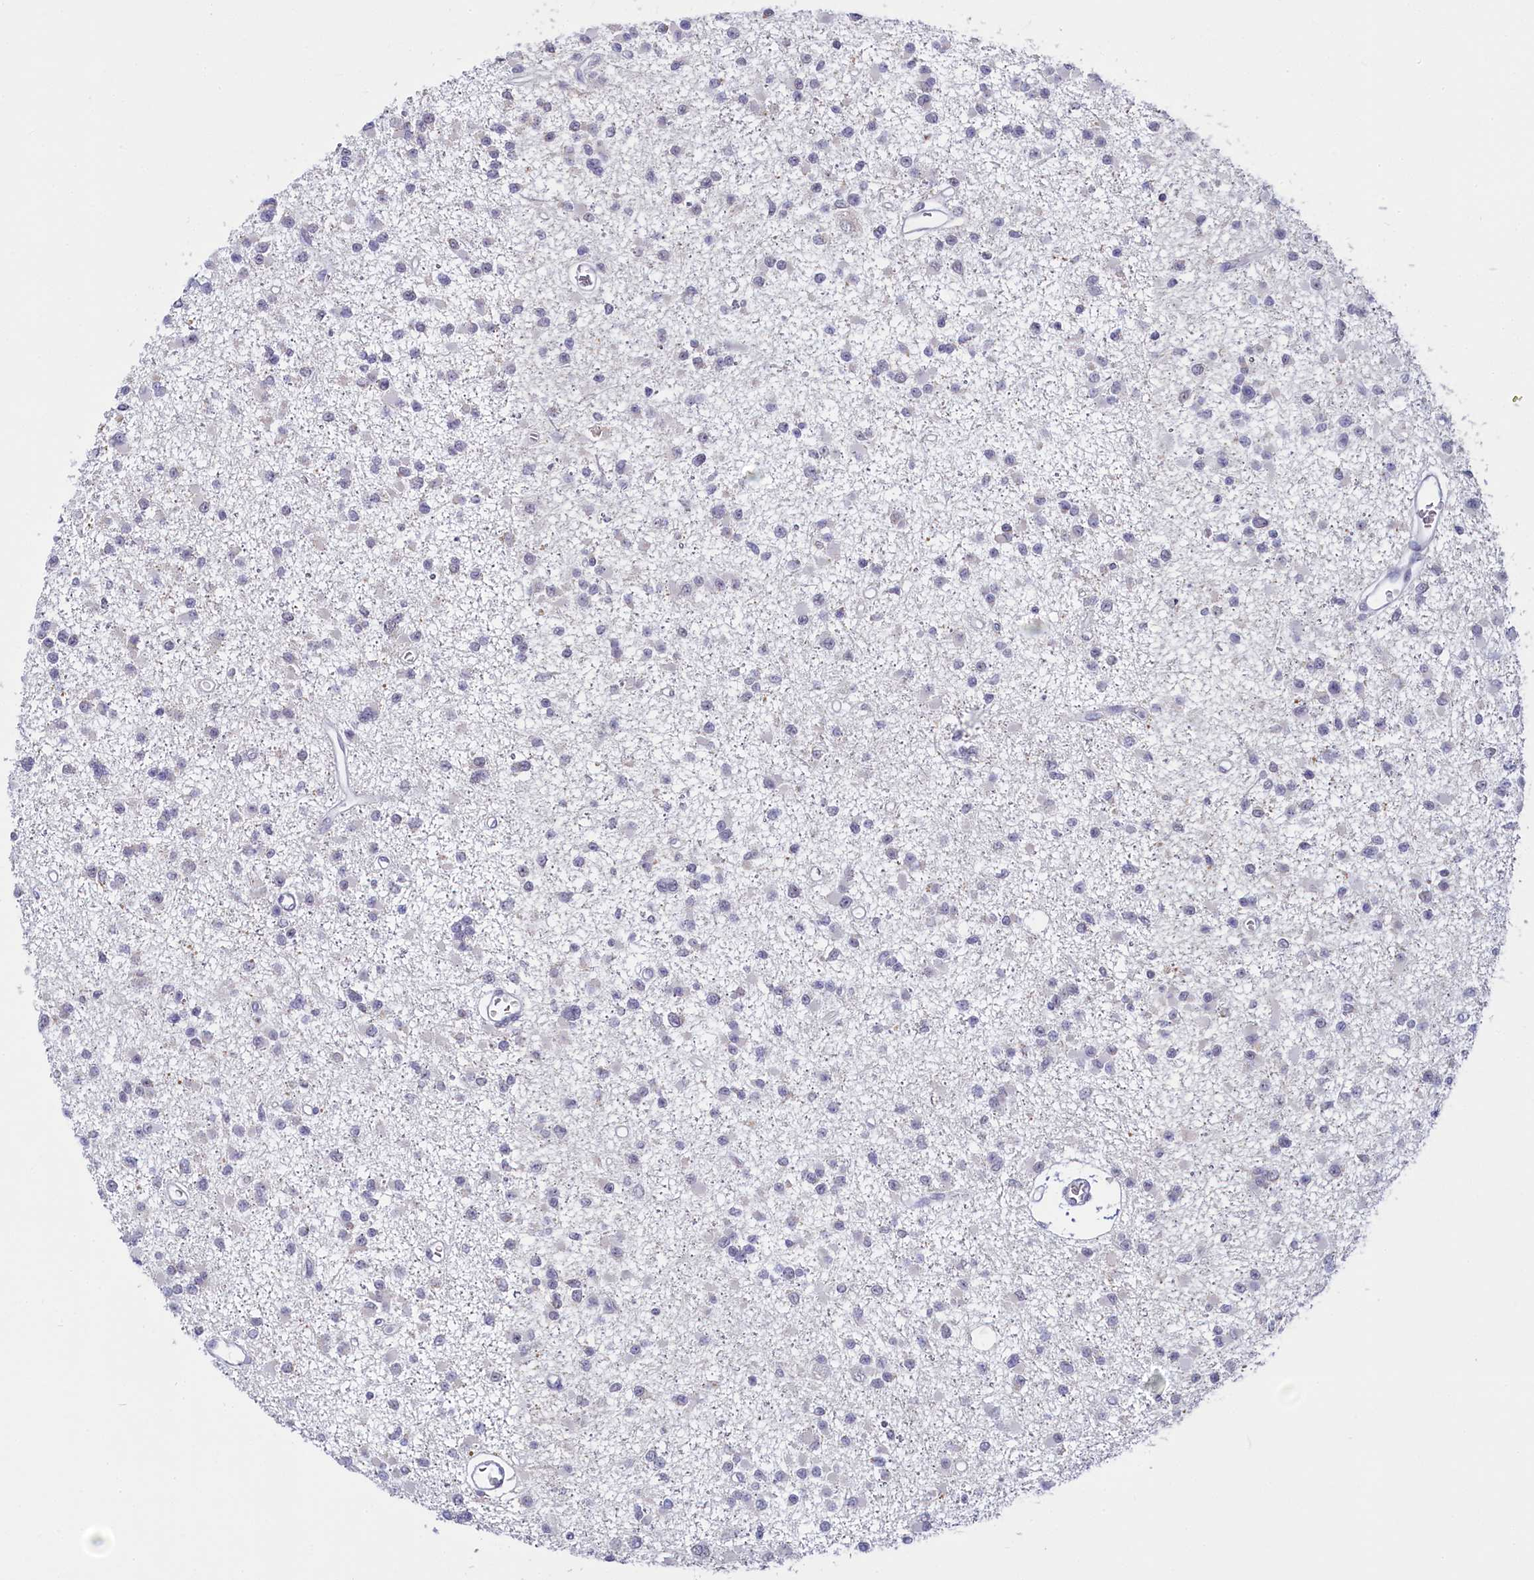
{"staining": {"intensity": "negative", "quantity": "none", "location": "none"}, "tissue": "glioma", "cell_type": "Tumor cells", "image_type": "cancer", "snomed": [{"axis": "morphology", "description": "Glioma, malignant, Low grade"}, {"axis": "topography", "description": "Brain"}], "caption": "High magnification brightfield microscopy of malignant glioma (low-grade) stained with DAB (brown) and counterstained with hematoxylin (blue): tumor cells show no significant positivity.", "gene": "PPHLN1", "patient": {"sex": "female", "age": 22}}